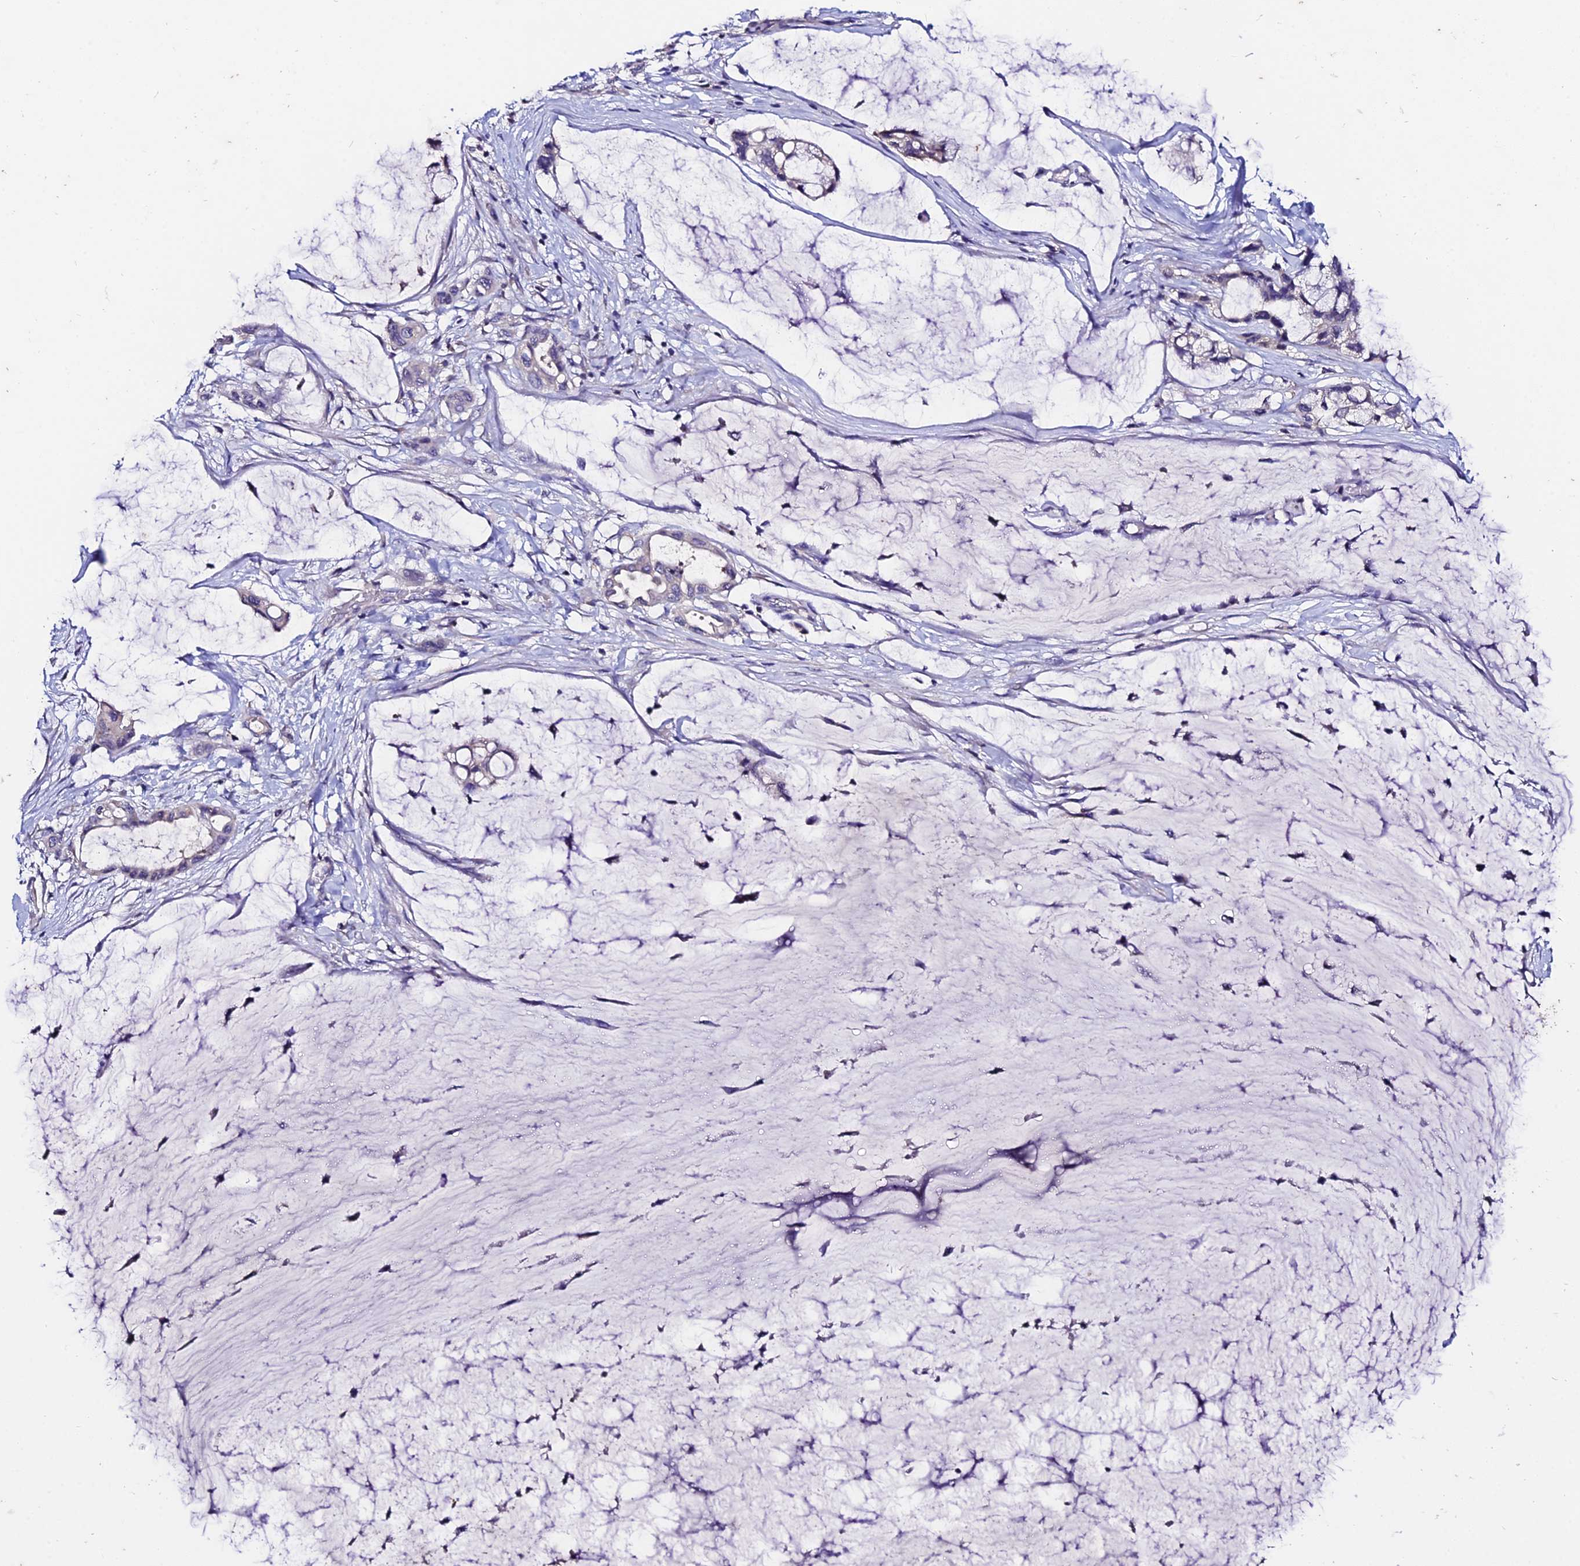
{"staining": {"intensity": "negative", "quantity": "none", "location": "none"}, "tissue": "ovarian cancer", "cell_type": "Tumor cells", "image_type": "cancer", "snomed": [{"axis": "morphology", "description": "Cystadenocarcinoma, mucinous, NOS"}, {"axis": "topography", "description": "Ovary"}], "caption": "Immunohistochemistry (IHC) image of human mucinous cystadenocarcinoma (ovarian) stained for a protein (brown), which exhibits no expression in tumor cells. Nuclei are stained in blue.", "gene": "LGALS7", "patient": {"sex": "female", "age": 39}}